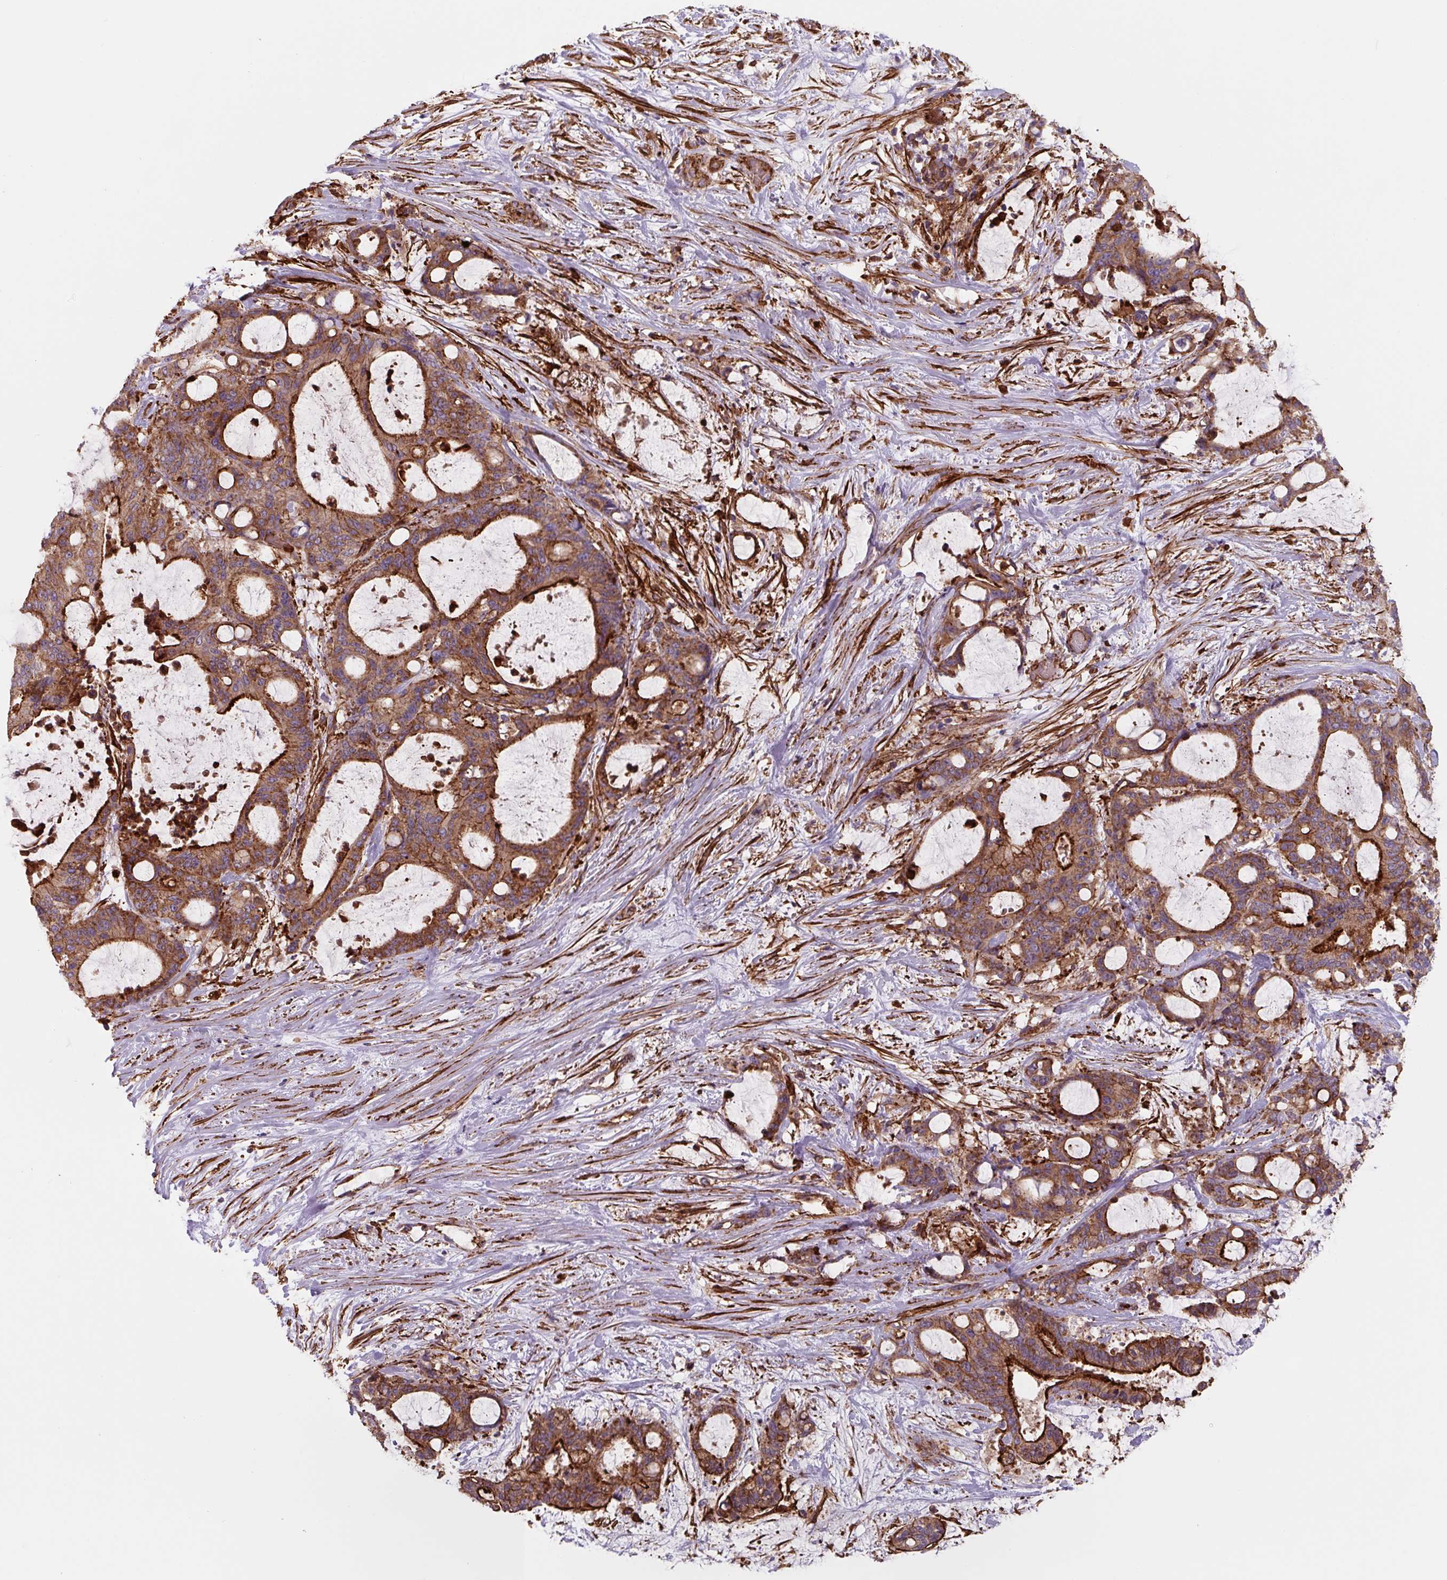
{"staining": {"intensity": "strong", "quantity": ">75%", "location": "cytoplasmic/membranous"}, "tissue": "liver cancer", "cell_type": "Tumor cells", "image_type": "cancer", "snomed": [{"axis": "morphology", "description": "Normal tissue, NOS"}, {"axis": "morphology", "description": "Cholangiocarcinoma"}, {"axis": "topography", "description": "Liver"}, {"axis": "topography", "description": "Peripheral nerve tissue"}], "caption": "Protein expression analysis of liver cholangiocarcinoma reveals strong cytoplasmic/membranous expression in about >75% of tumor cells. (brown staining indicates protein expression, while blue staining denotes nuclei).", "gene": "DHFR2", "patient": {"sex": "female", "age": 73}}